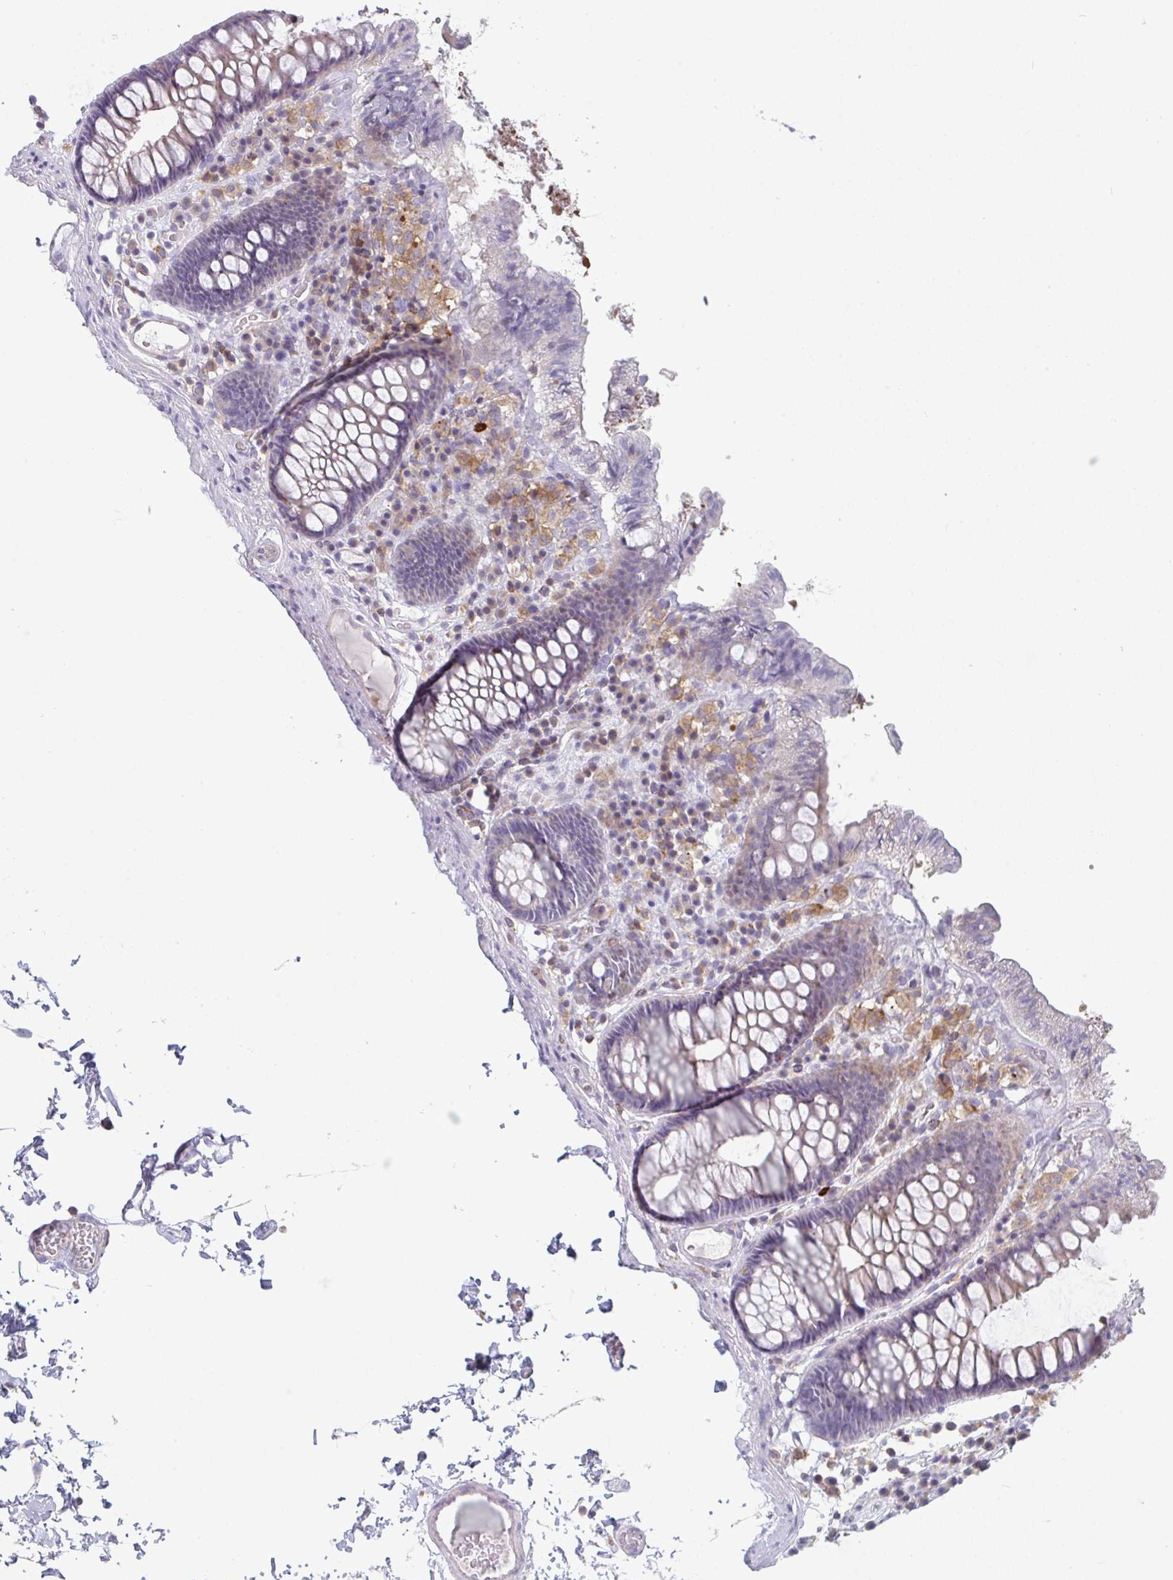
{"staining": {"intensity": "negative", "quantity": "none", "location": "none"}, "tissue": "colon", "cell_type": "Endothelial cells", "image_type": "normal", "snomed": [{"axis": "morphology", "description": "Normal tissue, NOS"}, {"axis": "topography", "description": "Colon"}, {"axis": "topography", "description": "Peripheral nerve tissue"}], "caption": "Immunohistochemistry photomicrograph of unremarkable human colon stained for a protein (brown), which demonstrates no staining in endothelial cells.", "gene": "DISP2", "patient": {"sex": "male", "age": 84}}